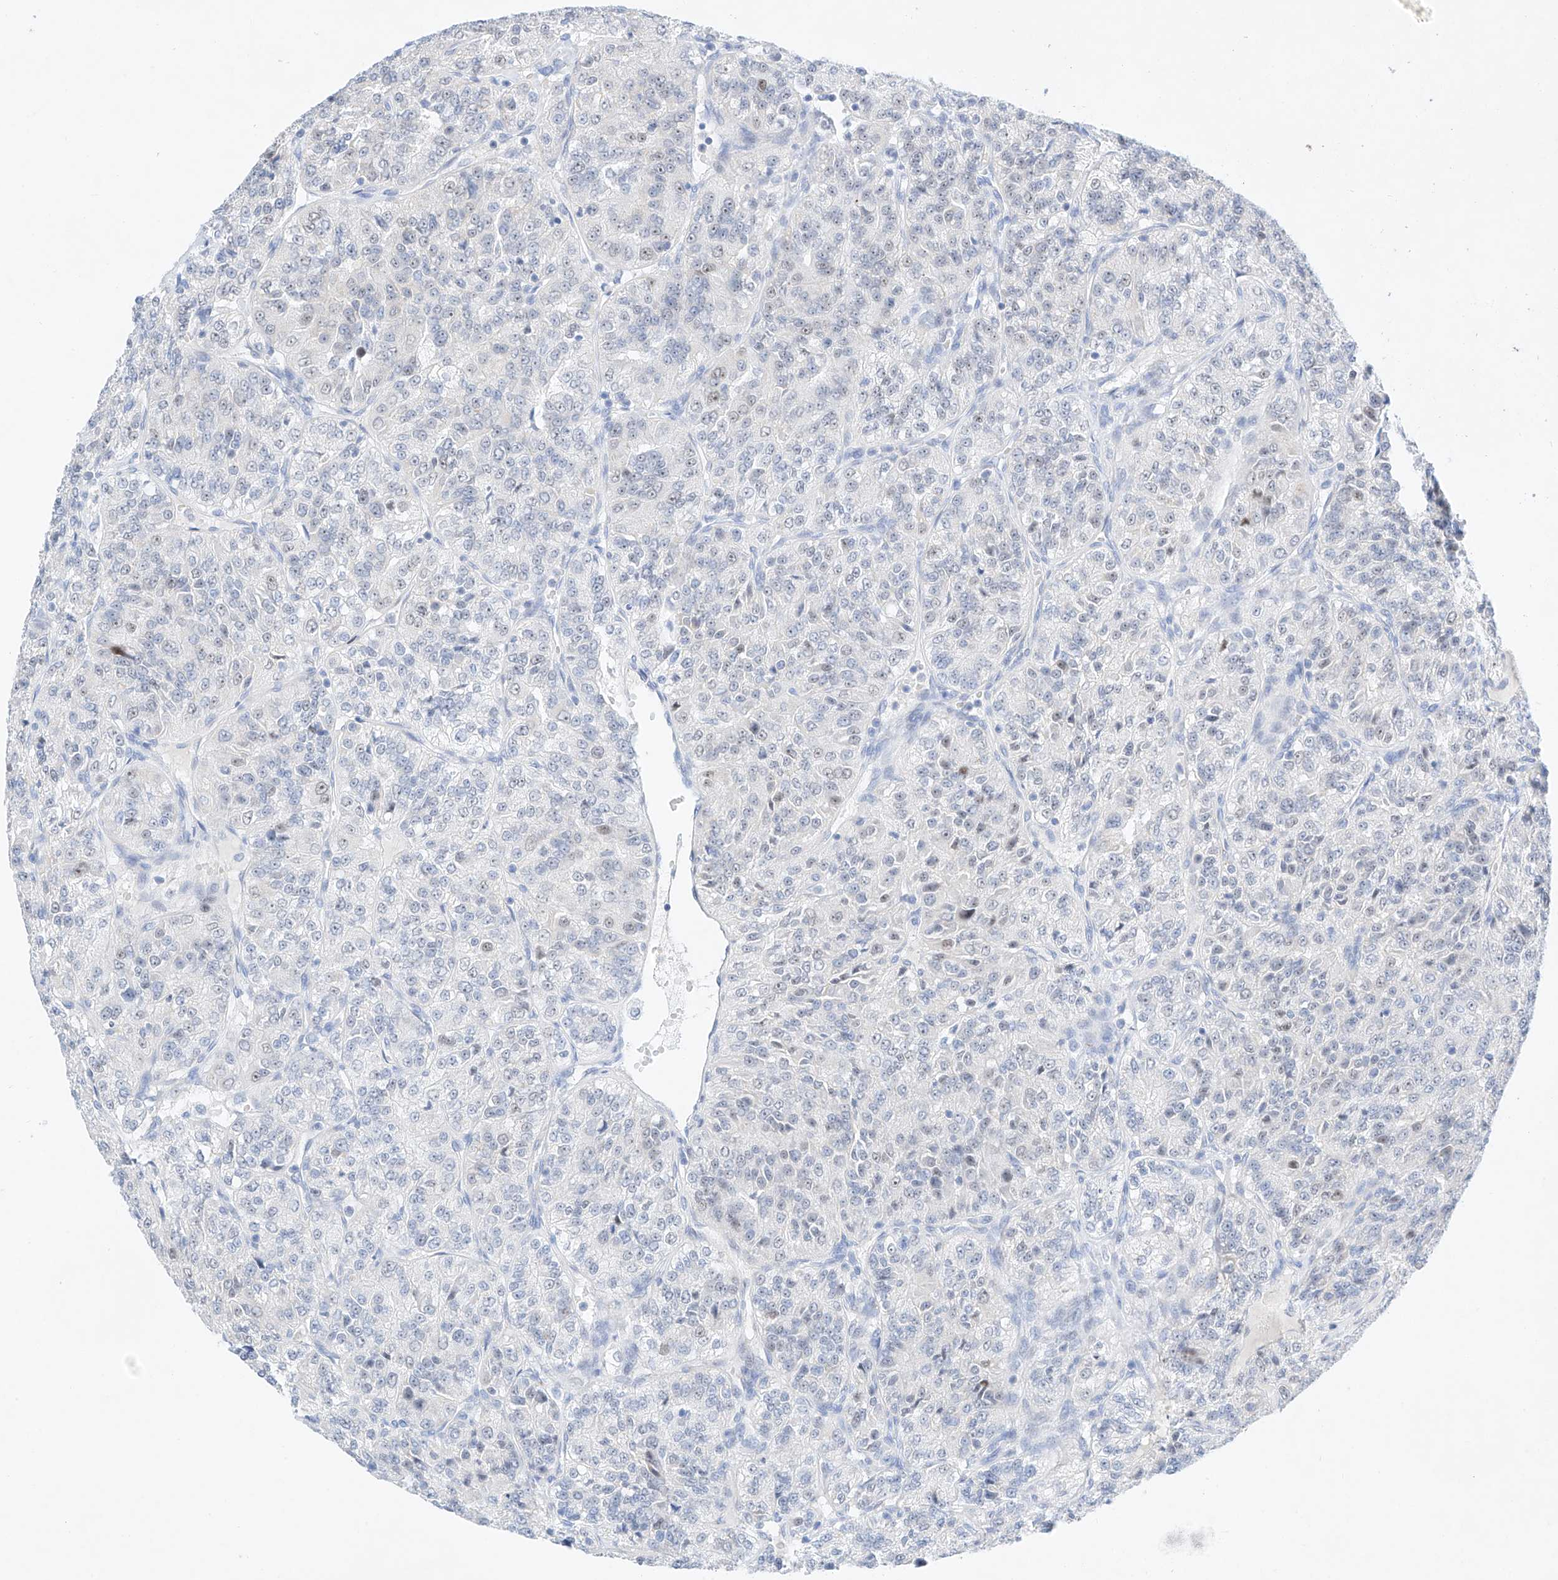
{"staining": {"intensity": "negative", "quantity": "none", "location": "none"}, "tissue": "renal cancer", "cell_type": "Tumor cells", "image_type": "cancer", "snomed": [{"axis": "morphology", "description": "Adenocarcinoma, NOS"}, {"axis": "topography", "description": "Kidney"}], "caption": "There is no significant positivity in tumor cells of renal cancer.", "gene": "NT5C3B", "patient": {"sex": "female", "age": 63}}